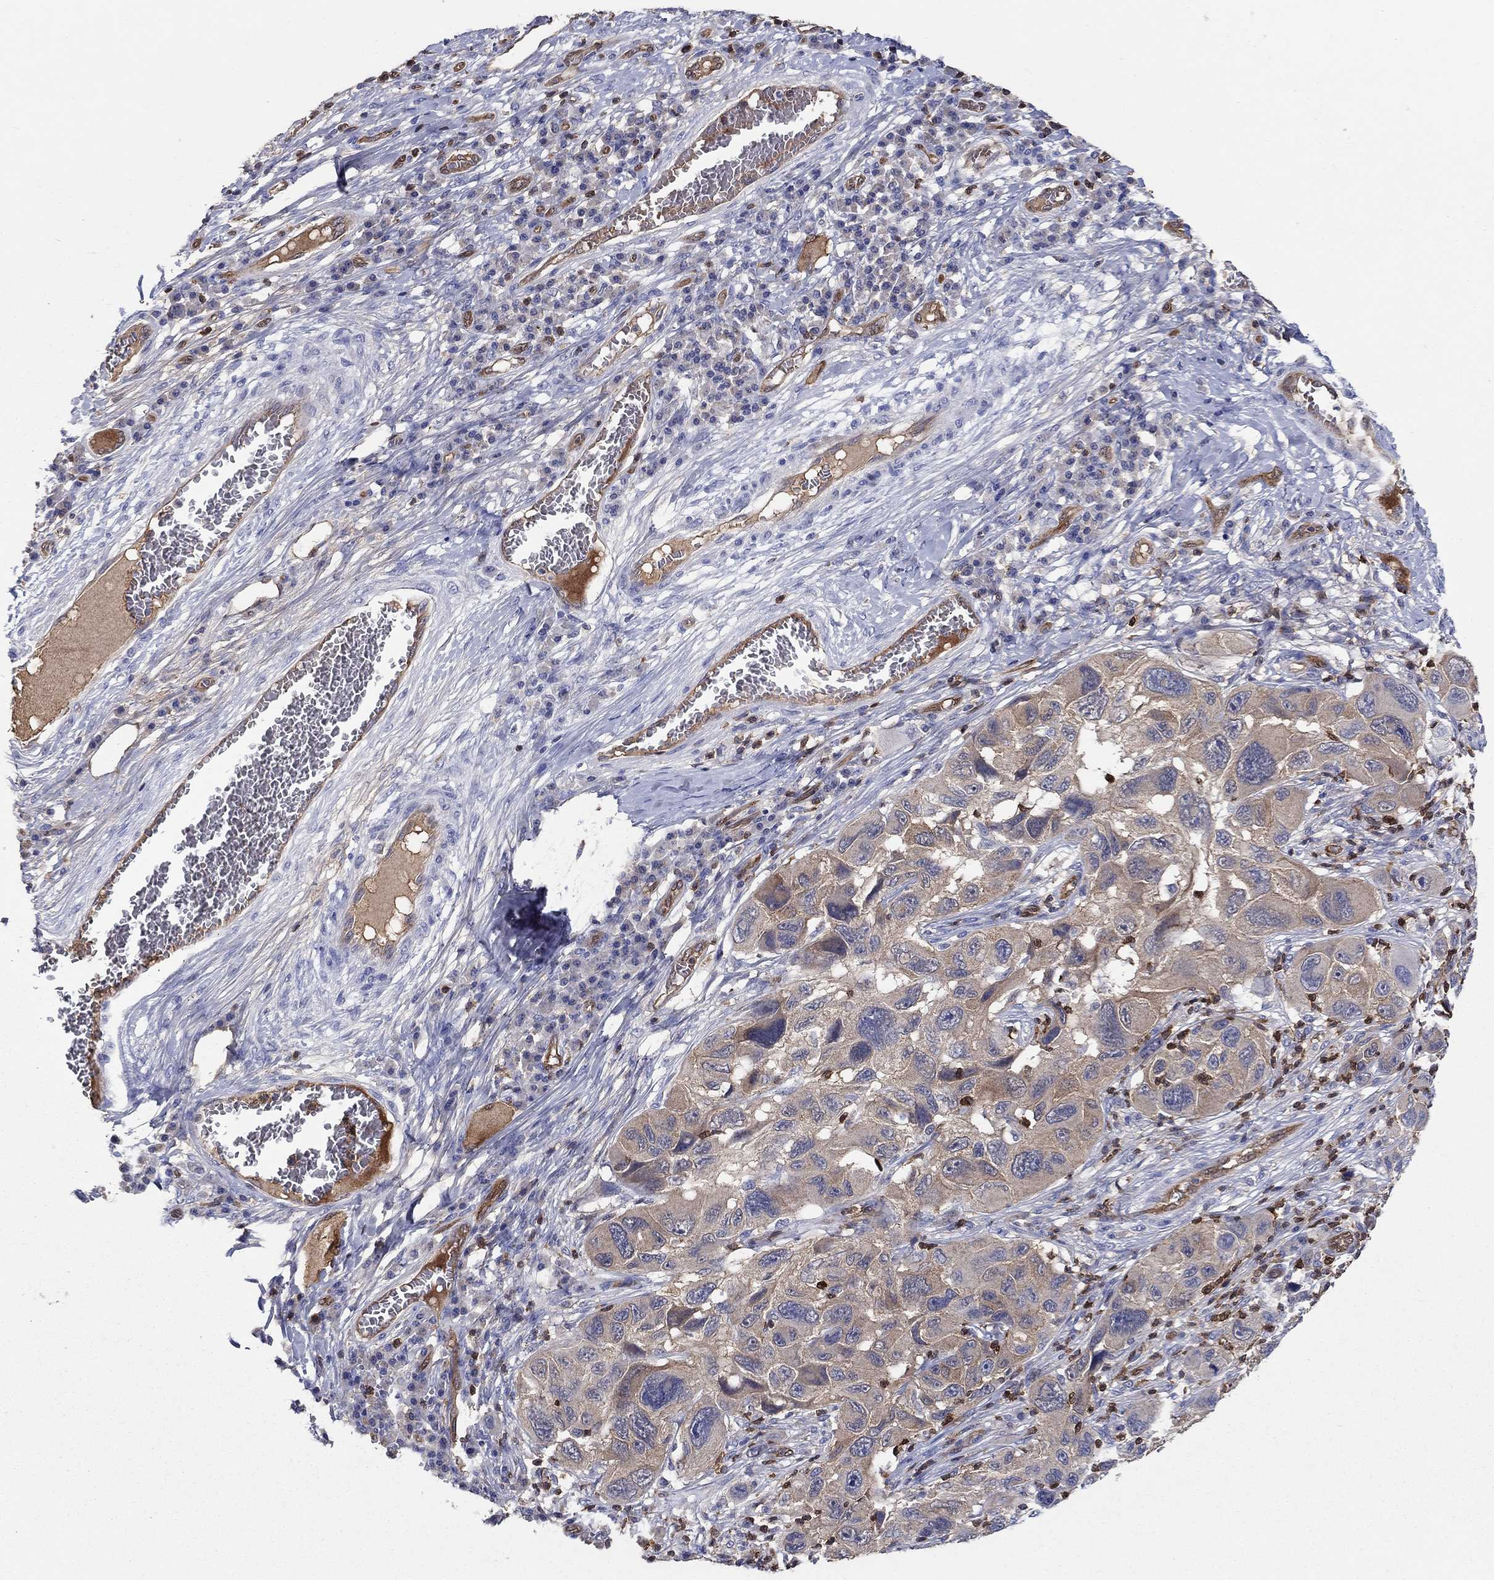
{"staining": {"intensity": "weak", "quantity": "25%-75%", "location": "cytoplasmic/membranous"}, "tissue": "melanoma", "cell_type": "Tumor cells", "image_type": "cancer", "snomed": [{"axis": "morphology", "description": "Malignant melanoma, NOS"}, {"axis": "topography", "description": "Skin"}], "caption": "There is low levels of weak cytoplasmic/membranous expression in tumor cells of melanoma, as demonstrated by immunohistochemical staining (brown color).", "gene": "AGFG2", "patient": {"sex": "male", "age": 53}}